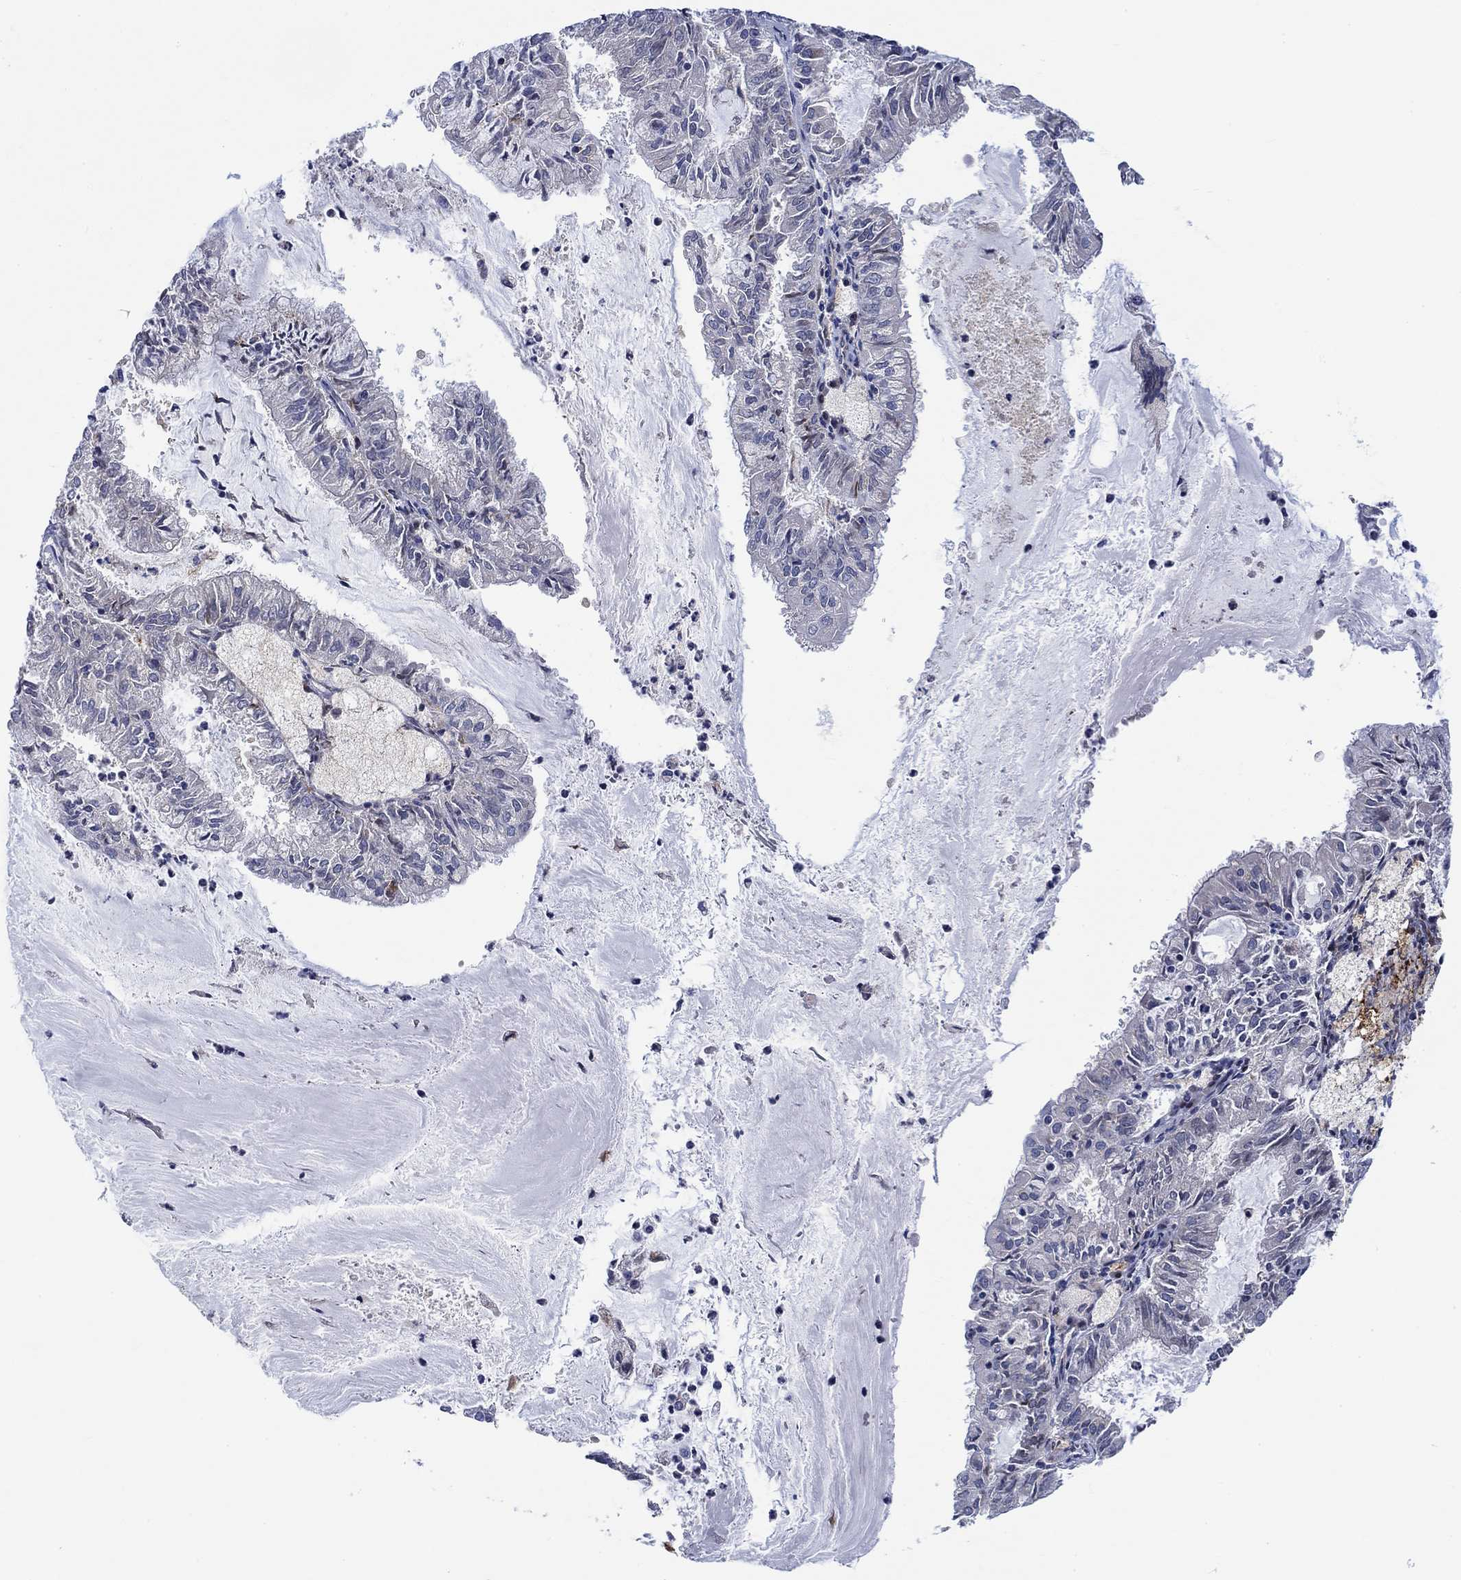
{"staining": {"intensity": "negative", "quantity": "none", "location": "none"}, "tissue": "endometrial cancer", "cell_type": "Tumor cells", "image_type": "cancer", "snomed": [{"axis": "morphology", "description": "Adenocarcinoma, NOS"}, {"axis": "topography", "description": "Endometrium"}], "caption": "Endometrial cancer (adenocarcinoma) was stained to show a protein in brown. There is no significant staining in tumor cells.", "gene": "CAMK1D", "patient": {"sex": "female", "age": 57}}